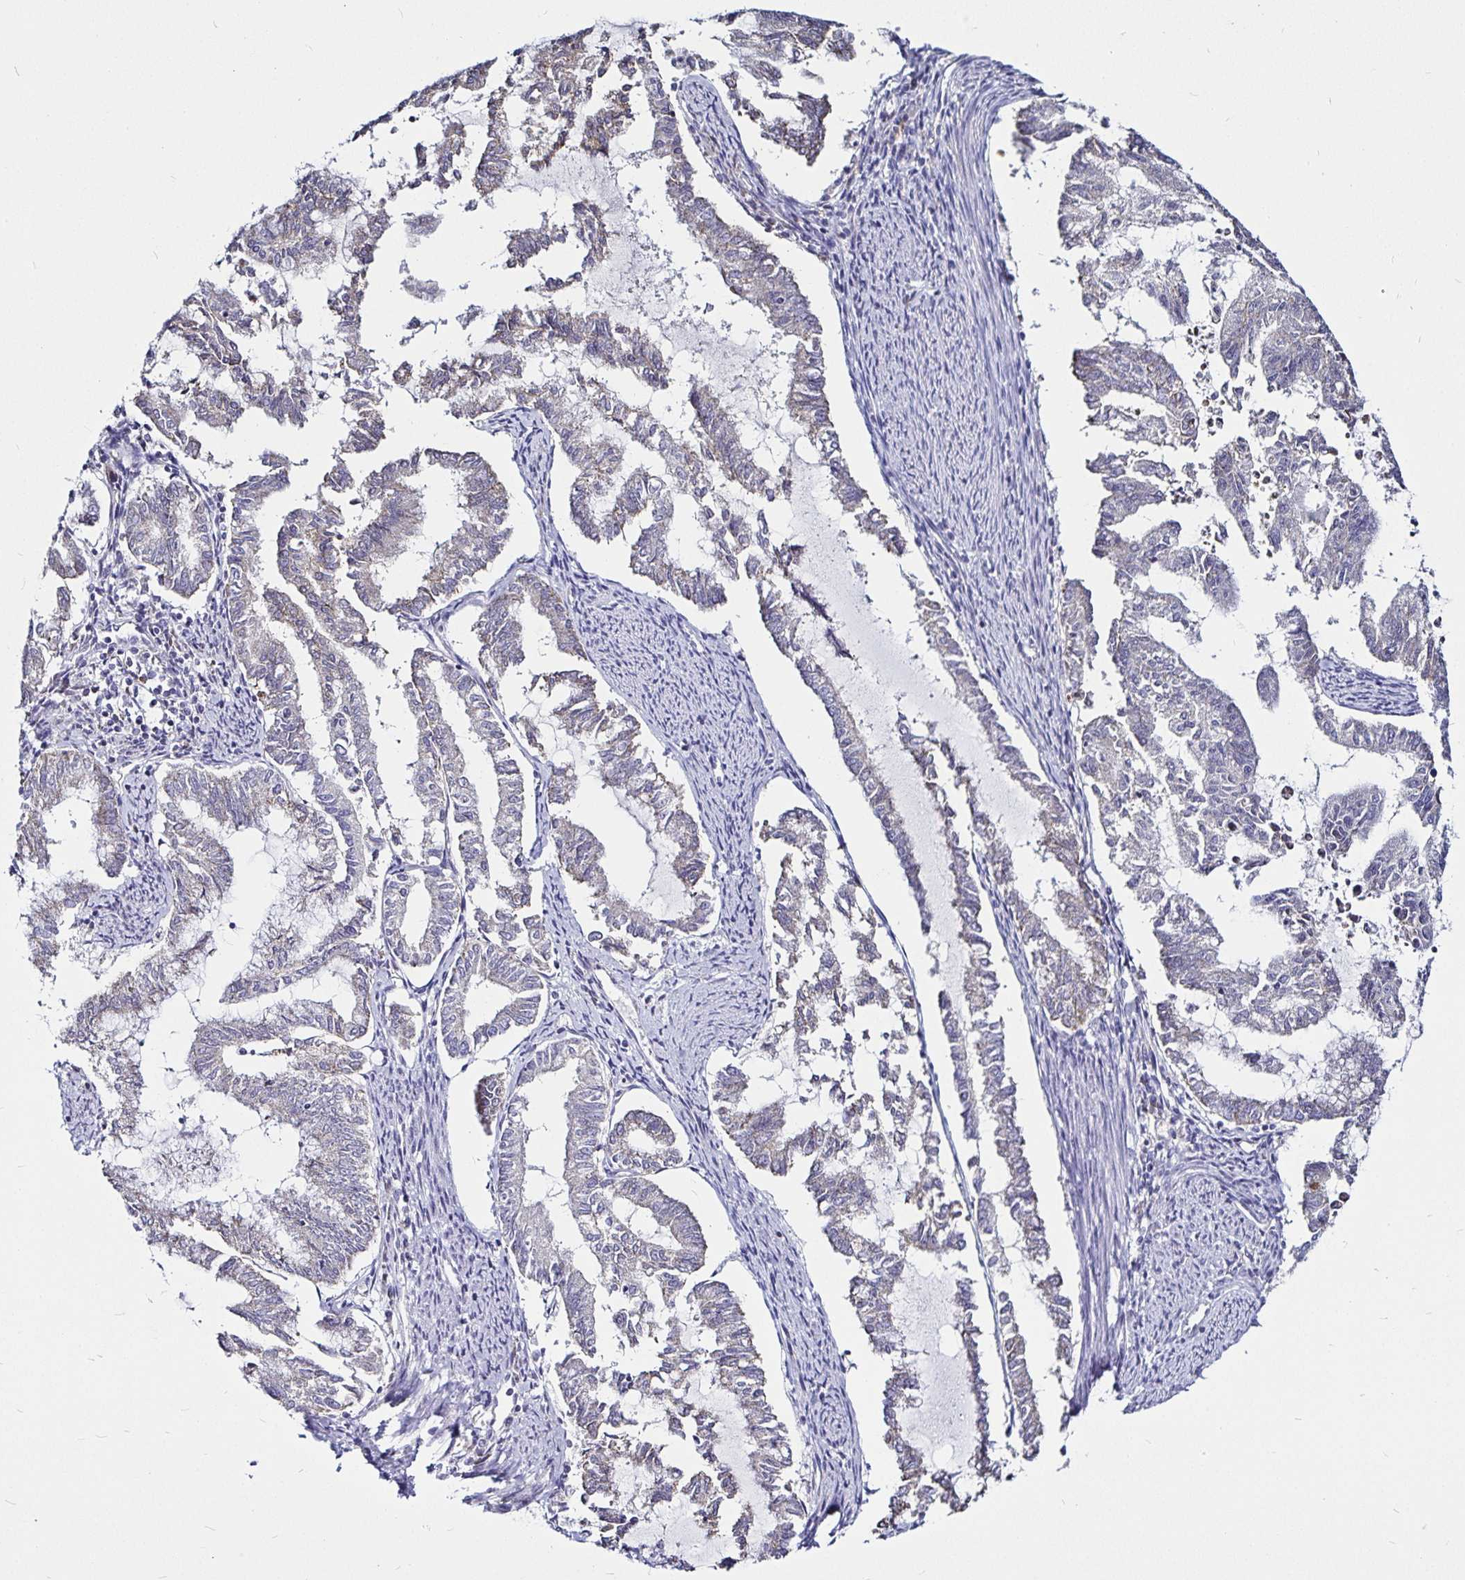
{"staining": {"intensity": "negative", "quantity": "none", "location": "none"}, "tissue": "endometrial cancer", "cell_type": "Tumor cells", "image_type": "cancer", "snomed": [{"axis": "morphology", "description": "Adenocarcinoma, NOS"}, {"axis": "topography", "description": "Endometrium"}], "caption": "Protein analysis of endometrial adenocarcinoma exhibits no significant expression in tumor cells. Brightfield microscopy of immunohistochemistry (IHC) stained with DAB (3,3'-diaminobenzidine) (brown) and hematoxylin (blue), captured at high magnification.", "gene": "PGAM2", "patient": {"sex": "female", "age": 79}}